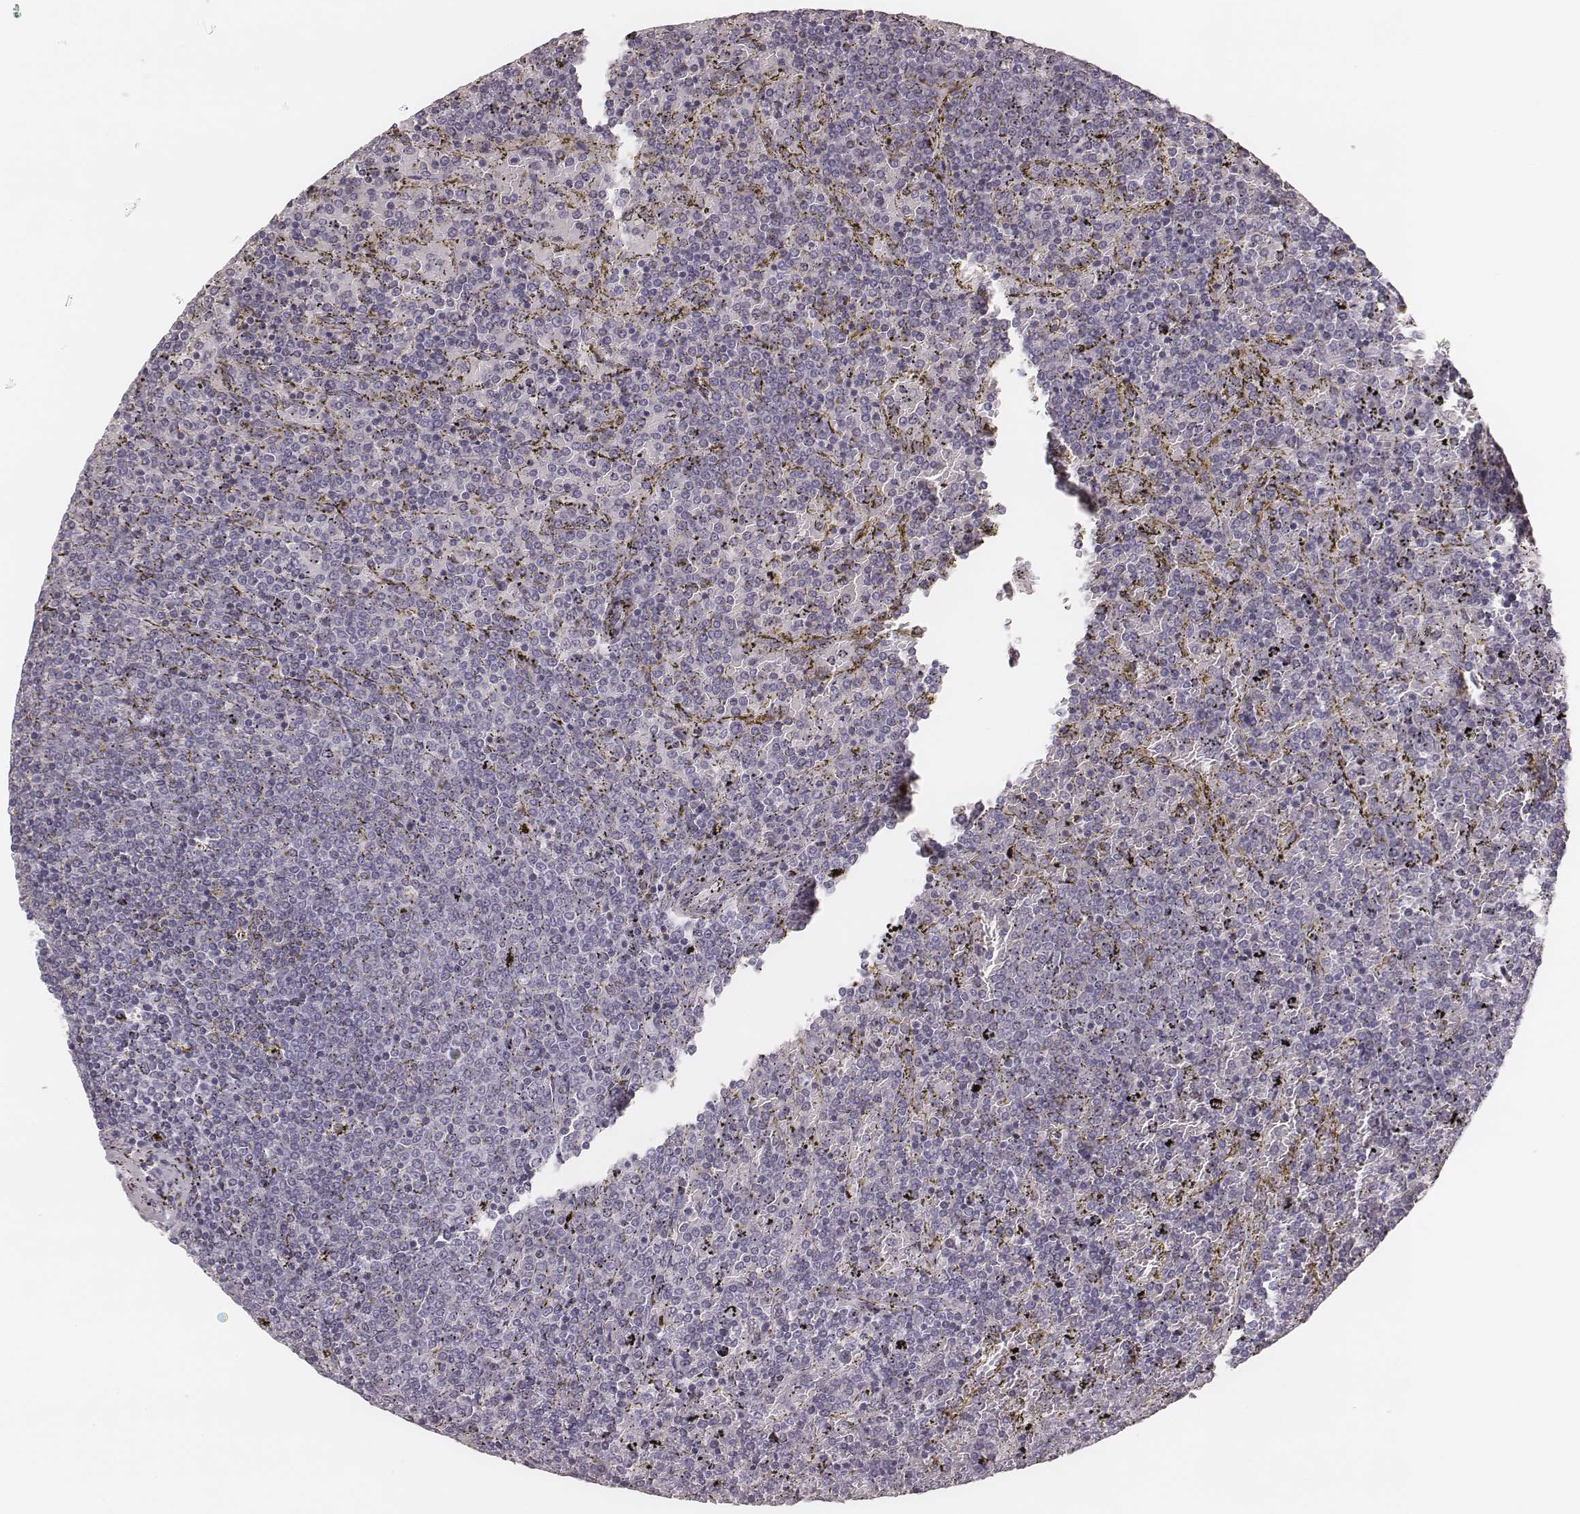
{"staining": {"intensity": "negative", "quantity": "none", "location": "none"}, "tissue": "lymphoma", "cell_type": "Tumor cells", "image_type": "cancer", "snomed": [{"axis": "morphology", "description": "Malignant lymphoma, non-Hodgkin's type, Low grade"}, {"axis": "topography", "description": "Spleen"}], "caption": "Tumor cells are negative for protein expression in human malignant lymphoma, non-Hodgkin's type (low-grade).", "gene": "S100Z", "patient": {"sex": "female", "age": 77}}